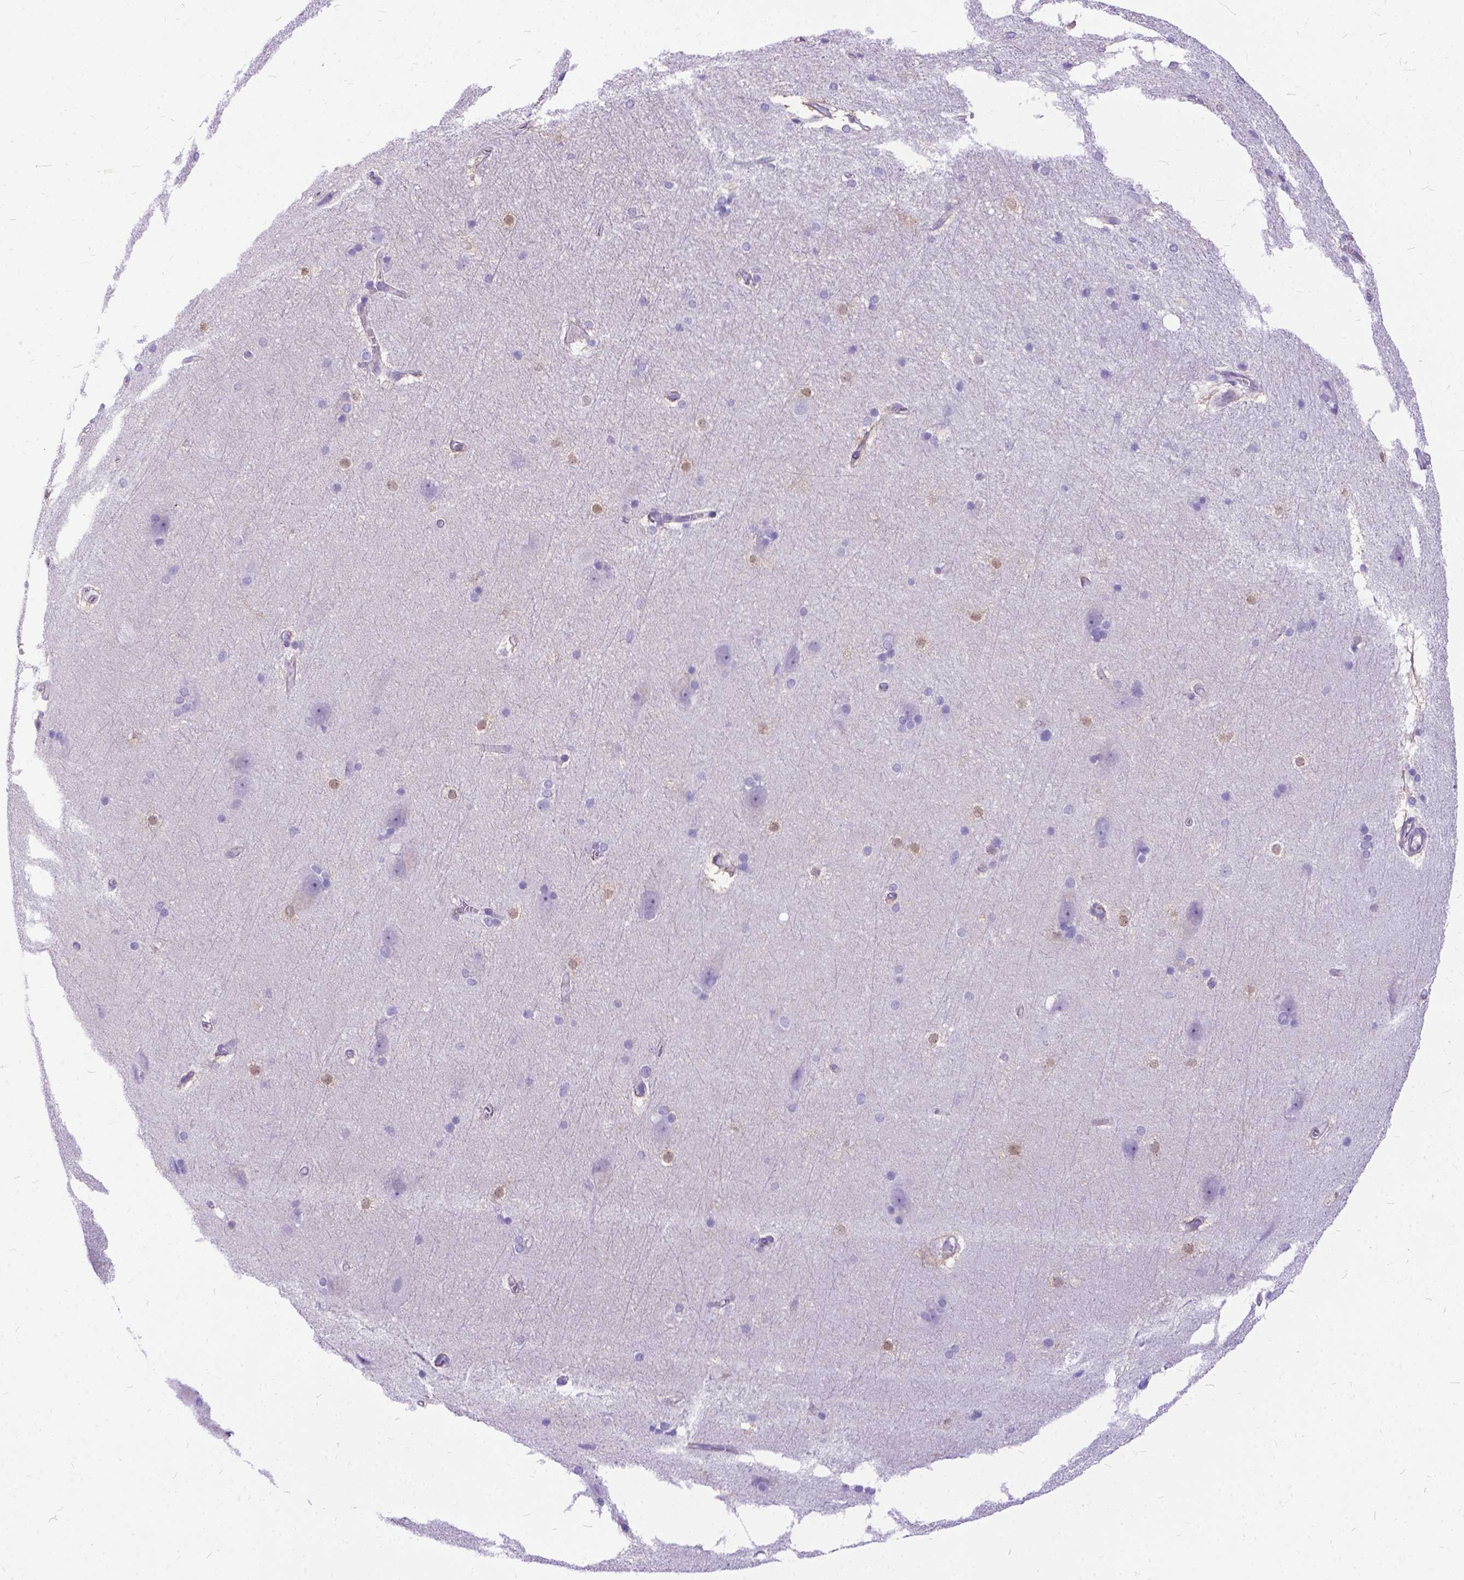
{"staining": {"intensity": "moderate", "quantity": "25%-75%", "location": "nuclear"}, "tissue": "hippocampus", "cell_type": "Glial cells", "image_type": "normal", "snomed": [{"axis": "morphology", "description": "Normal tissue, NOS"}, {"axis": "topography", "description": "Cerebral cortex"}, {"axis": "topography", "description": "Hippocampus"}], "caption": "Brown immunohistochemical staining in unremarkable hippocampus exhibits moderate nuclear staining in approximately 25%-75% of glial cells. The staining is performed using DAB brown chromogen to label protein expression. The nuclei are counter-stained blue using hematoxylin.", "gene": "TMEM169", "patient": {"sex": "female", "age": 19}}